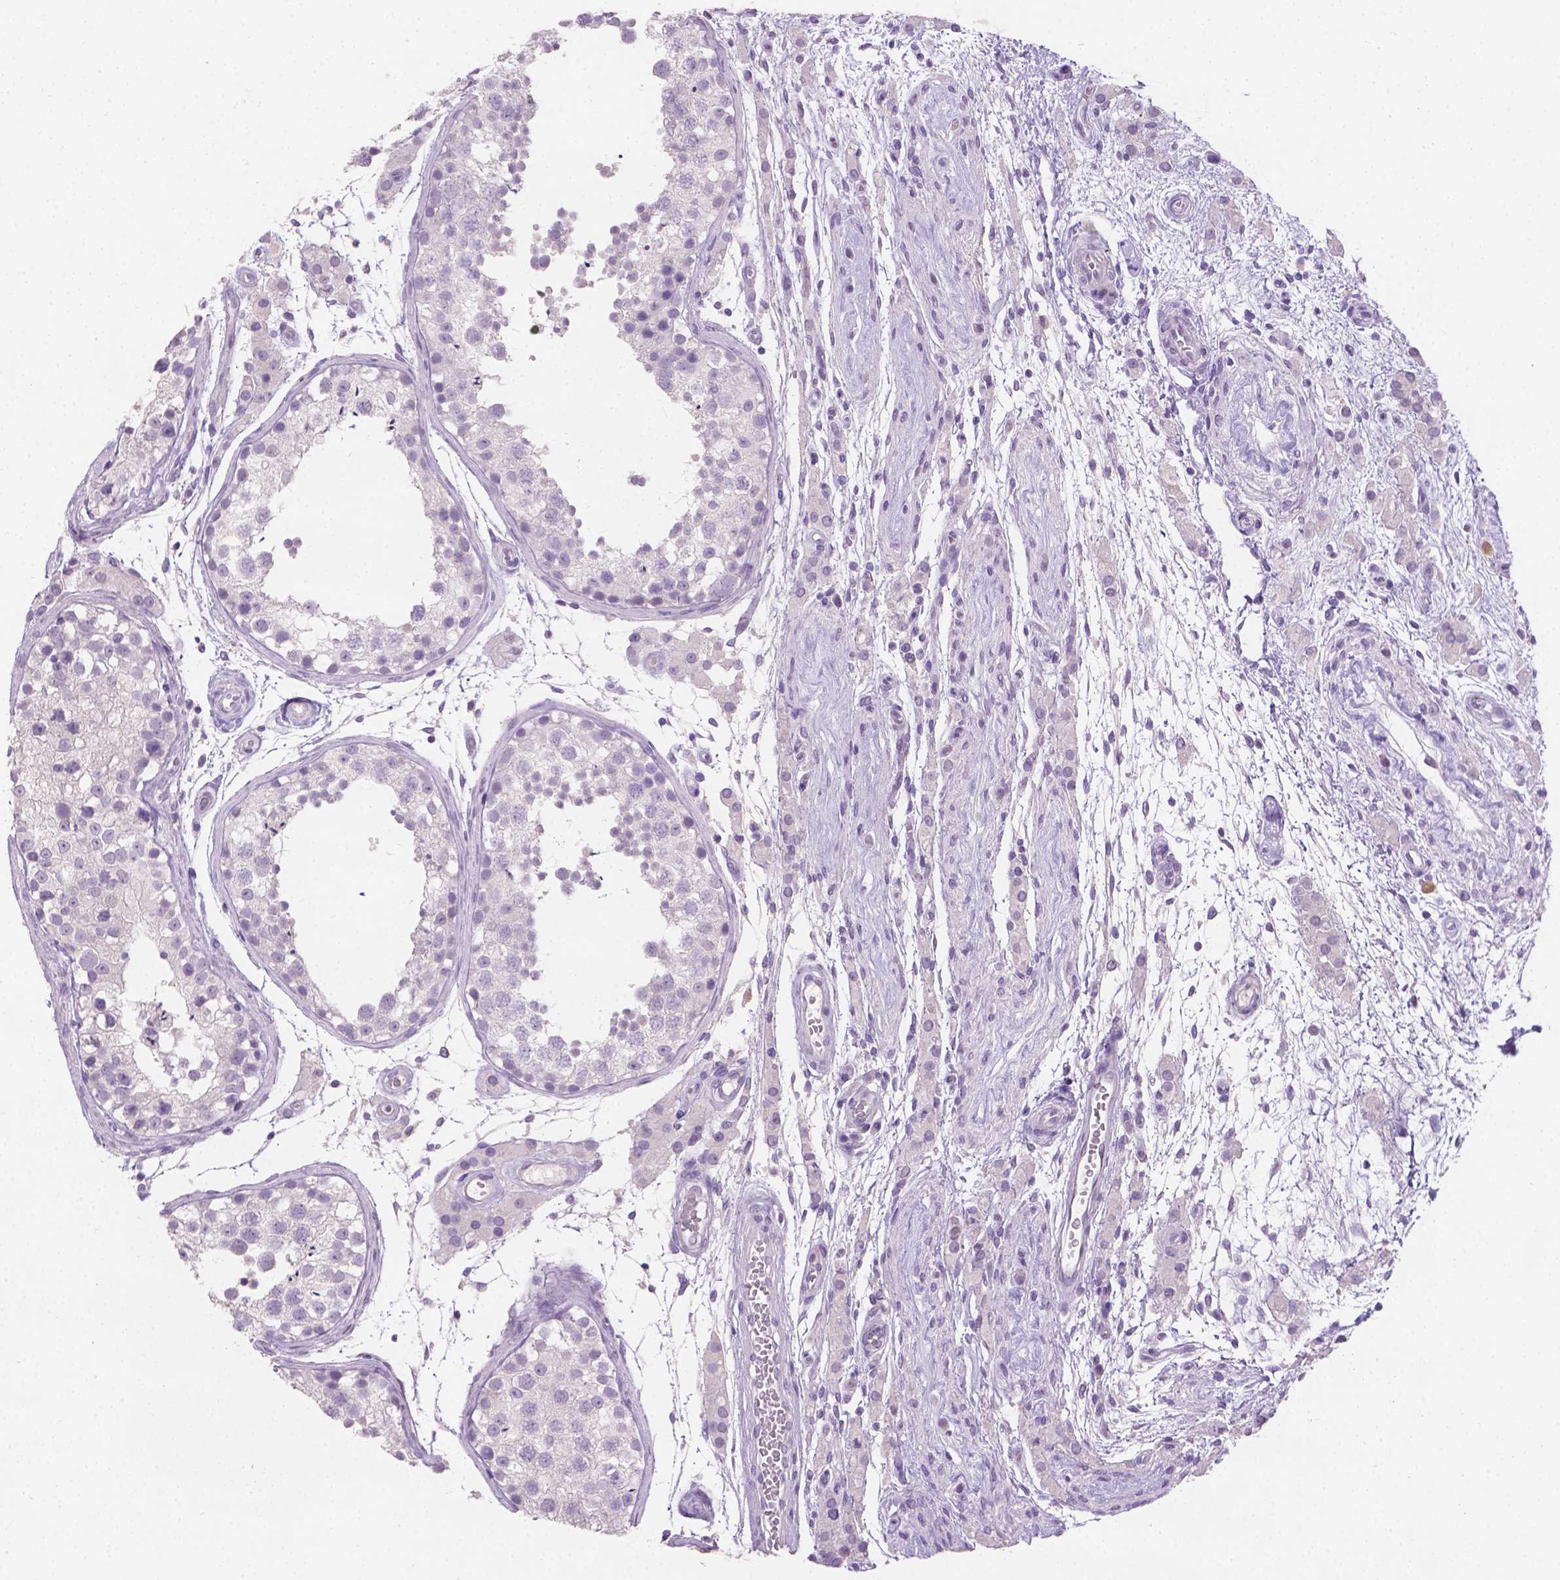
{"staining": {"intensity": "negative", "quantity": "none", "location": "none"}, "tissue": "testis", "cell_type": "Cells in seminiferous ducts", "image_type": "normal", "snomed": [{"axis": "morphology", "description": "Normal tissue, NOS"}, {"axis": "morphology", "description": "Seminoma, NOS"}, {"axis": "topography", "description": "Testis"}], "caption": "This is a photomicrograph of IHC staining of unremarkable testis, which shows no expression in cells in seminiferous ducts.", "gene": "TNNI2", "patient": {"sex": "male", "age": 29}}